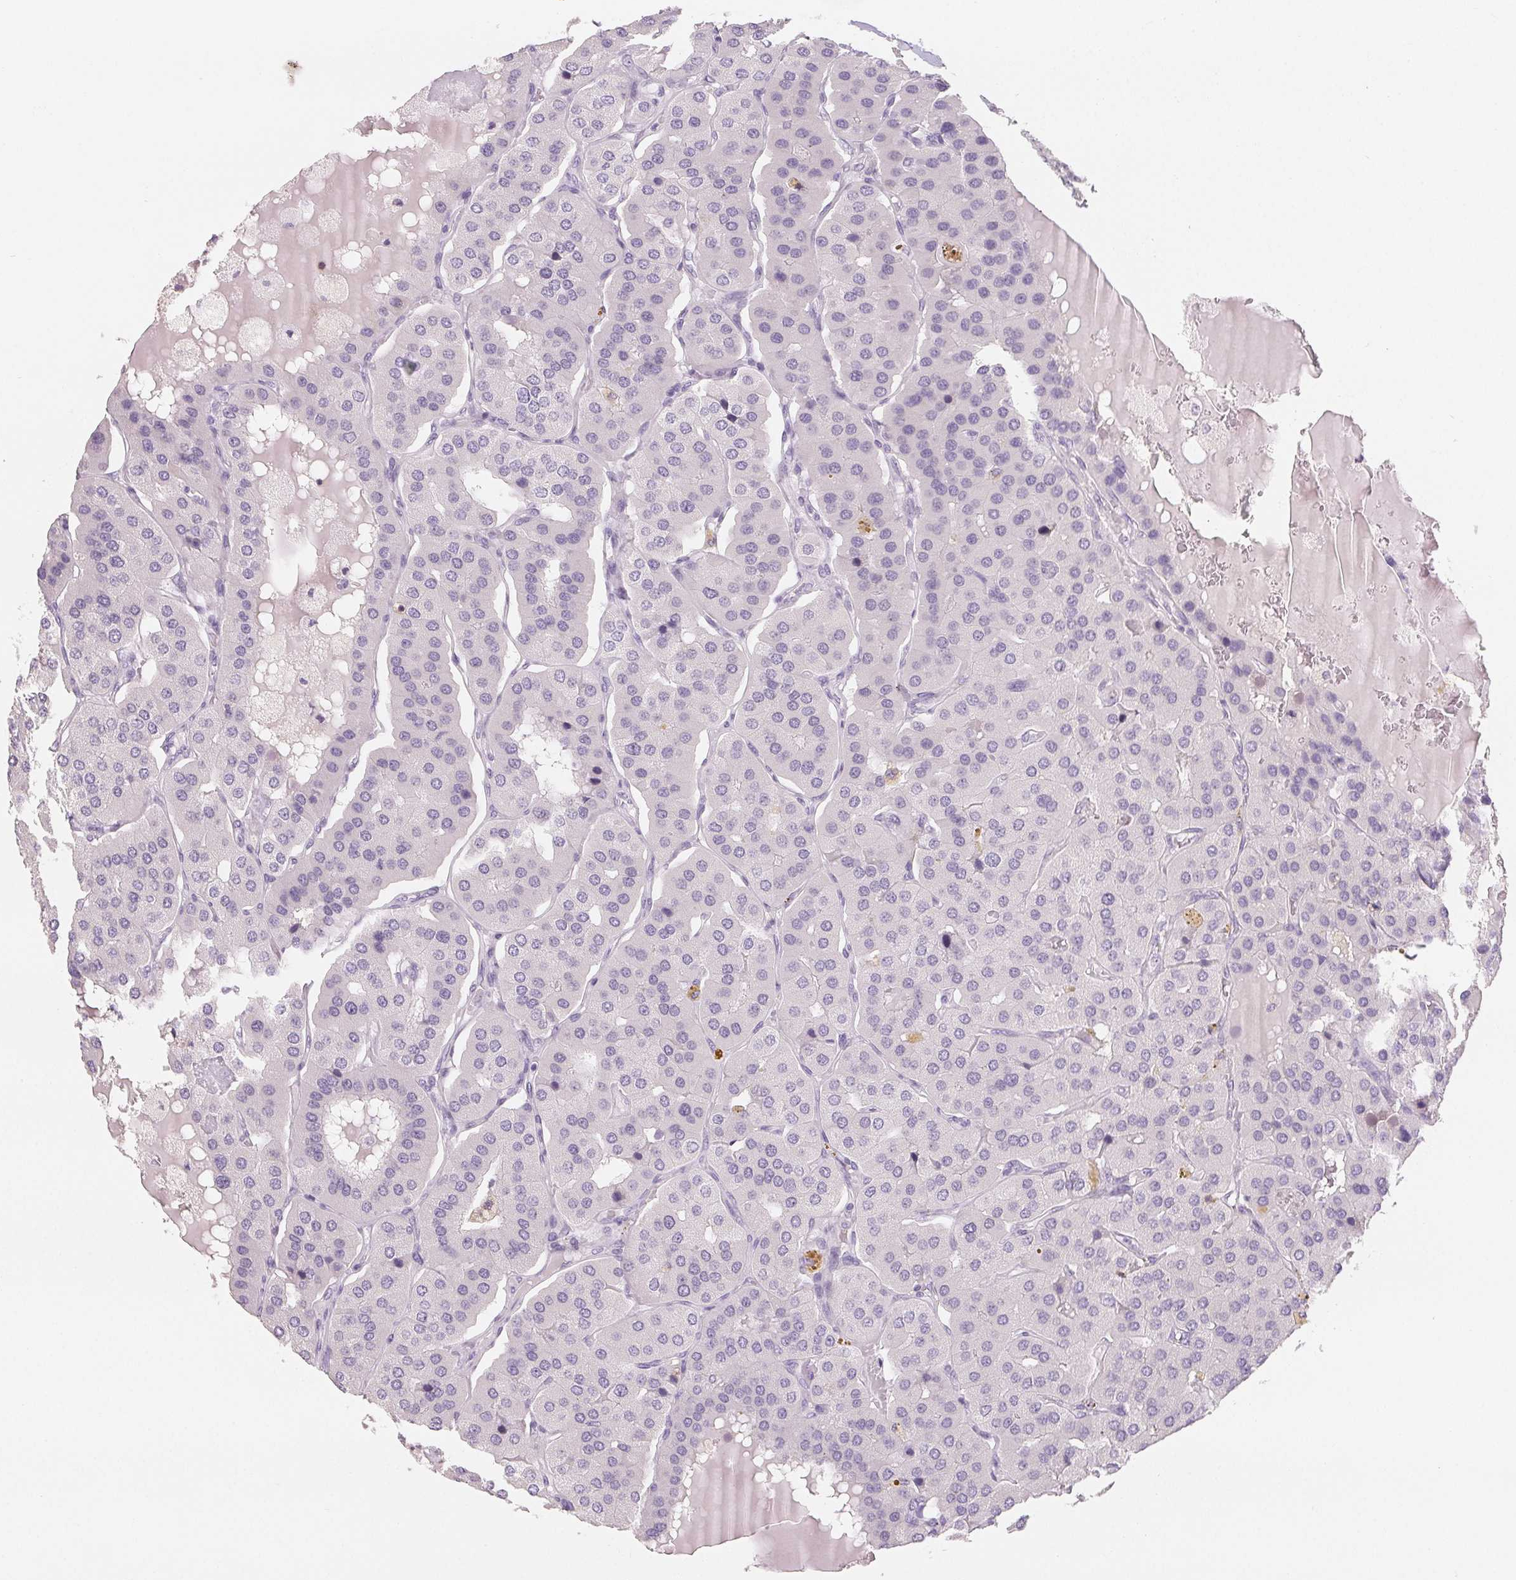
{"staining": {"intensity": "negative", "quantity": "none", "location": "none"}, "tissue": "parathyroid gland", "cell_type": "Glandular cells", "image_type": "normal", "snomed": [{"axis": "morphology", "description": "Normal tissue, NOS"}, {"axis": "morphology", "description": "Adenoma, NOS"}, {"axis": "topography", "description": "Parathyroid gland"}], "caption": "Glandular cells show no significant protein staining in unremarkable parathyroid gland. The staining was performed using DAB (3,3'-diaminobenzidine) to visualize the protein expression in brown, while the nuclei were stained in blue with hematoxylin (Magnification: 20x).", "gene": "CD69", "patient": {"sex": "female", "age": 86}}